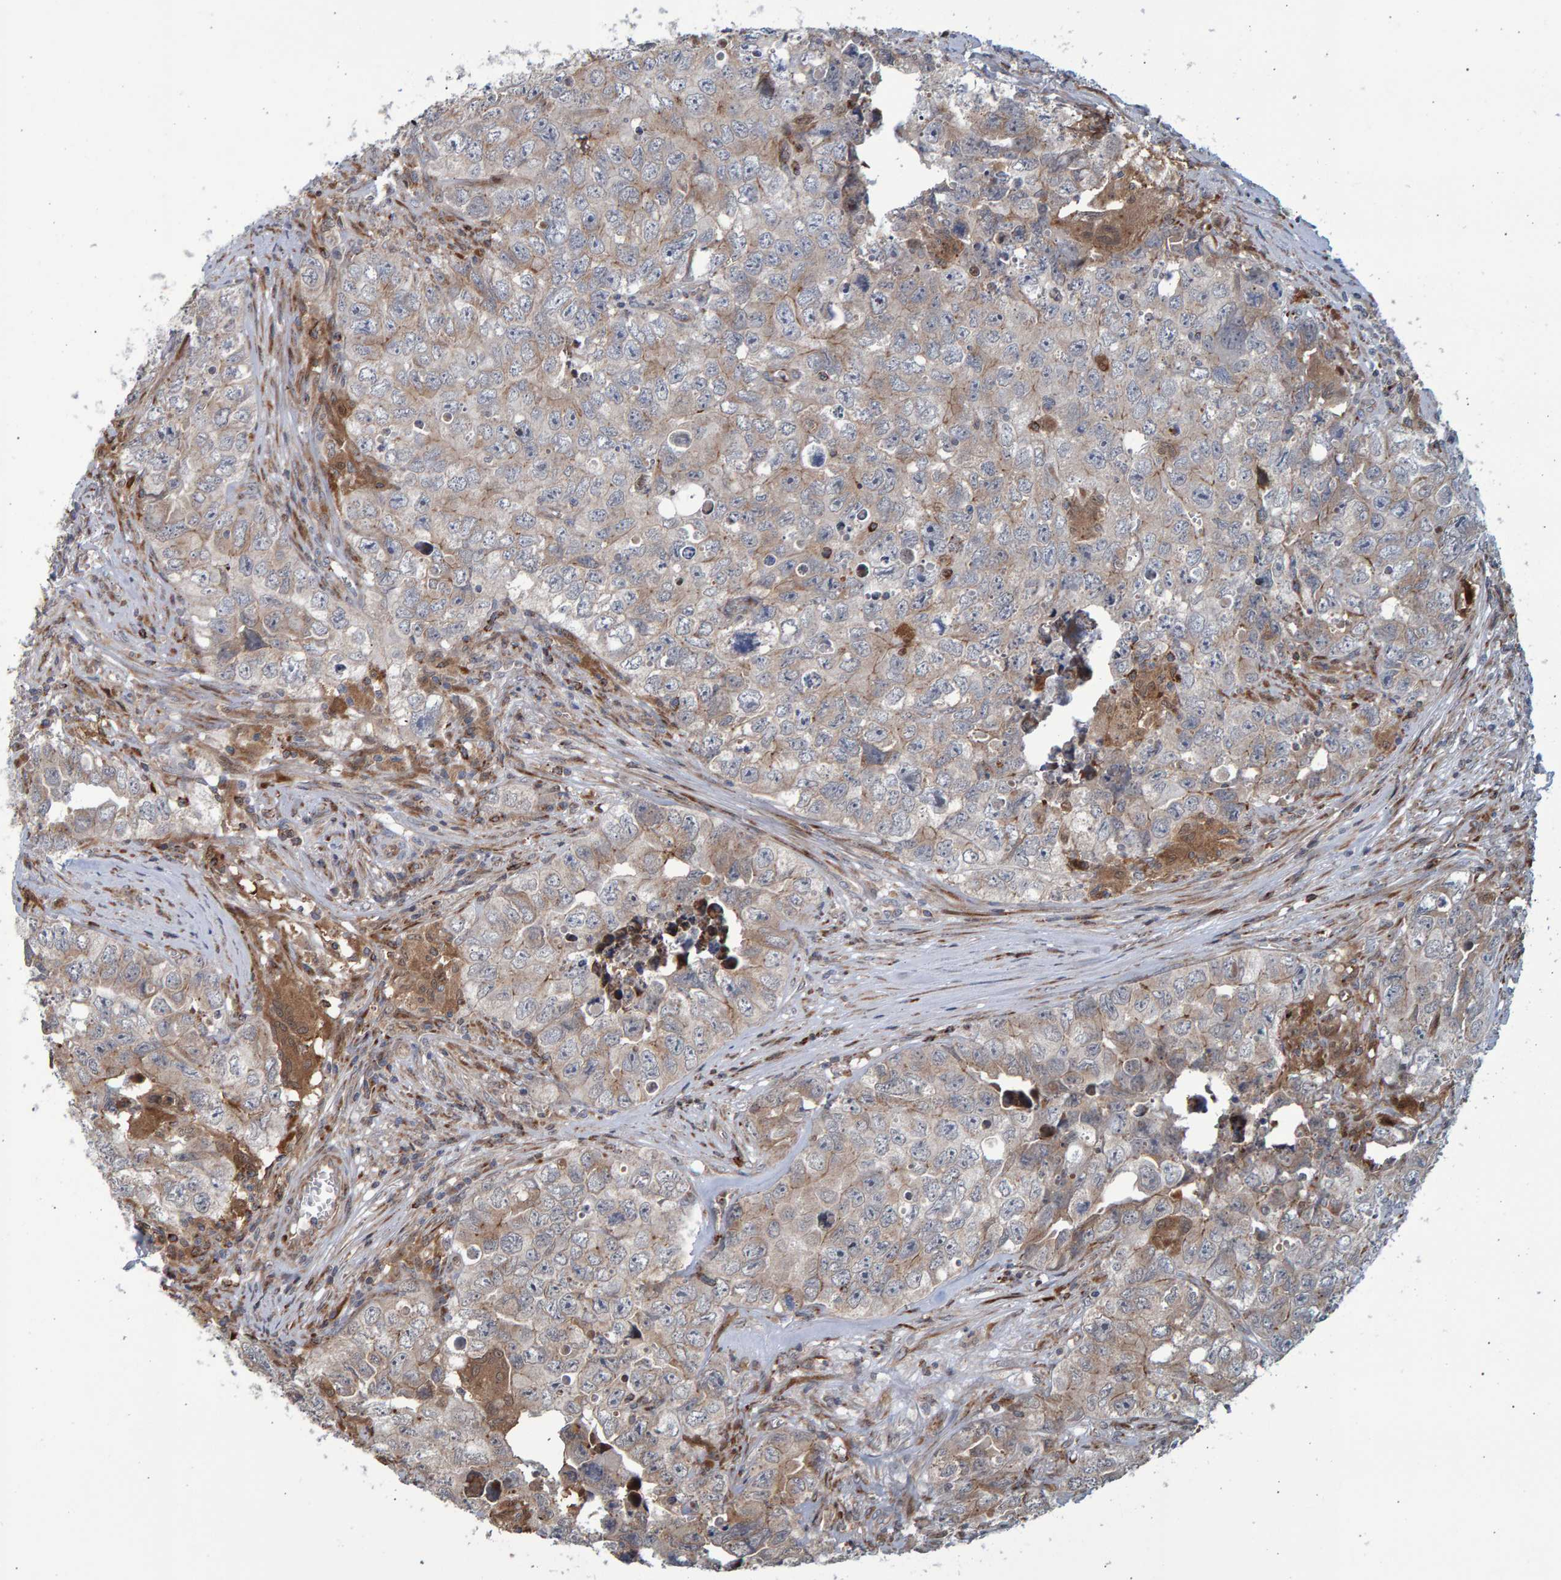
{"staining": {"intensity": "weak", "quantity": "<25%", "location": "cytoplasmic/membranous"}, "tissue": "testis cancer", "cell_type": "Tumor cells", "image_type": "cancer", "snomed": [{"axis": "morphology", "description": "Seminoma, NOS"}, {"axis": "morphology", "description": "Carcinoma, Embryonal, NOS"}, {"axis": "topography", "description": "Testis"}], "caption": "Immunohistochemistry (IHC) image of human embryonal carcinoma (testis) stained for a protein (brown), which demonstrates no expression in tumor cells.", "gene": "LRBA", "patient": {"sex": "male", "age": 43}}